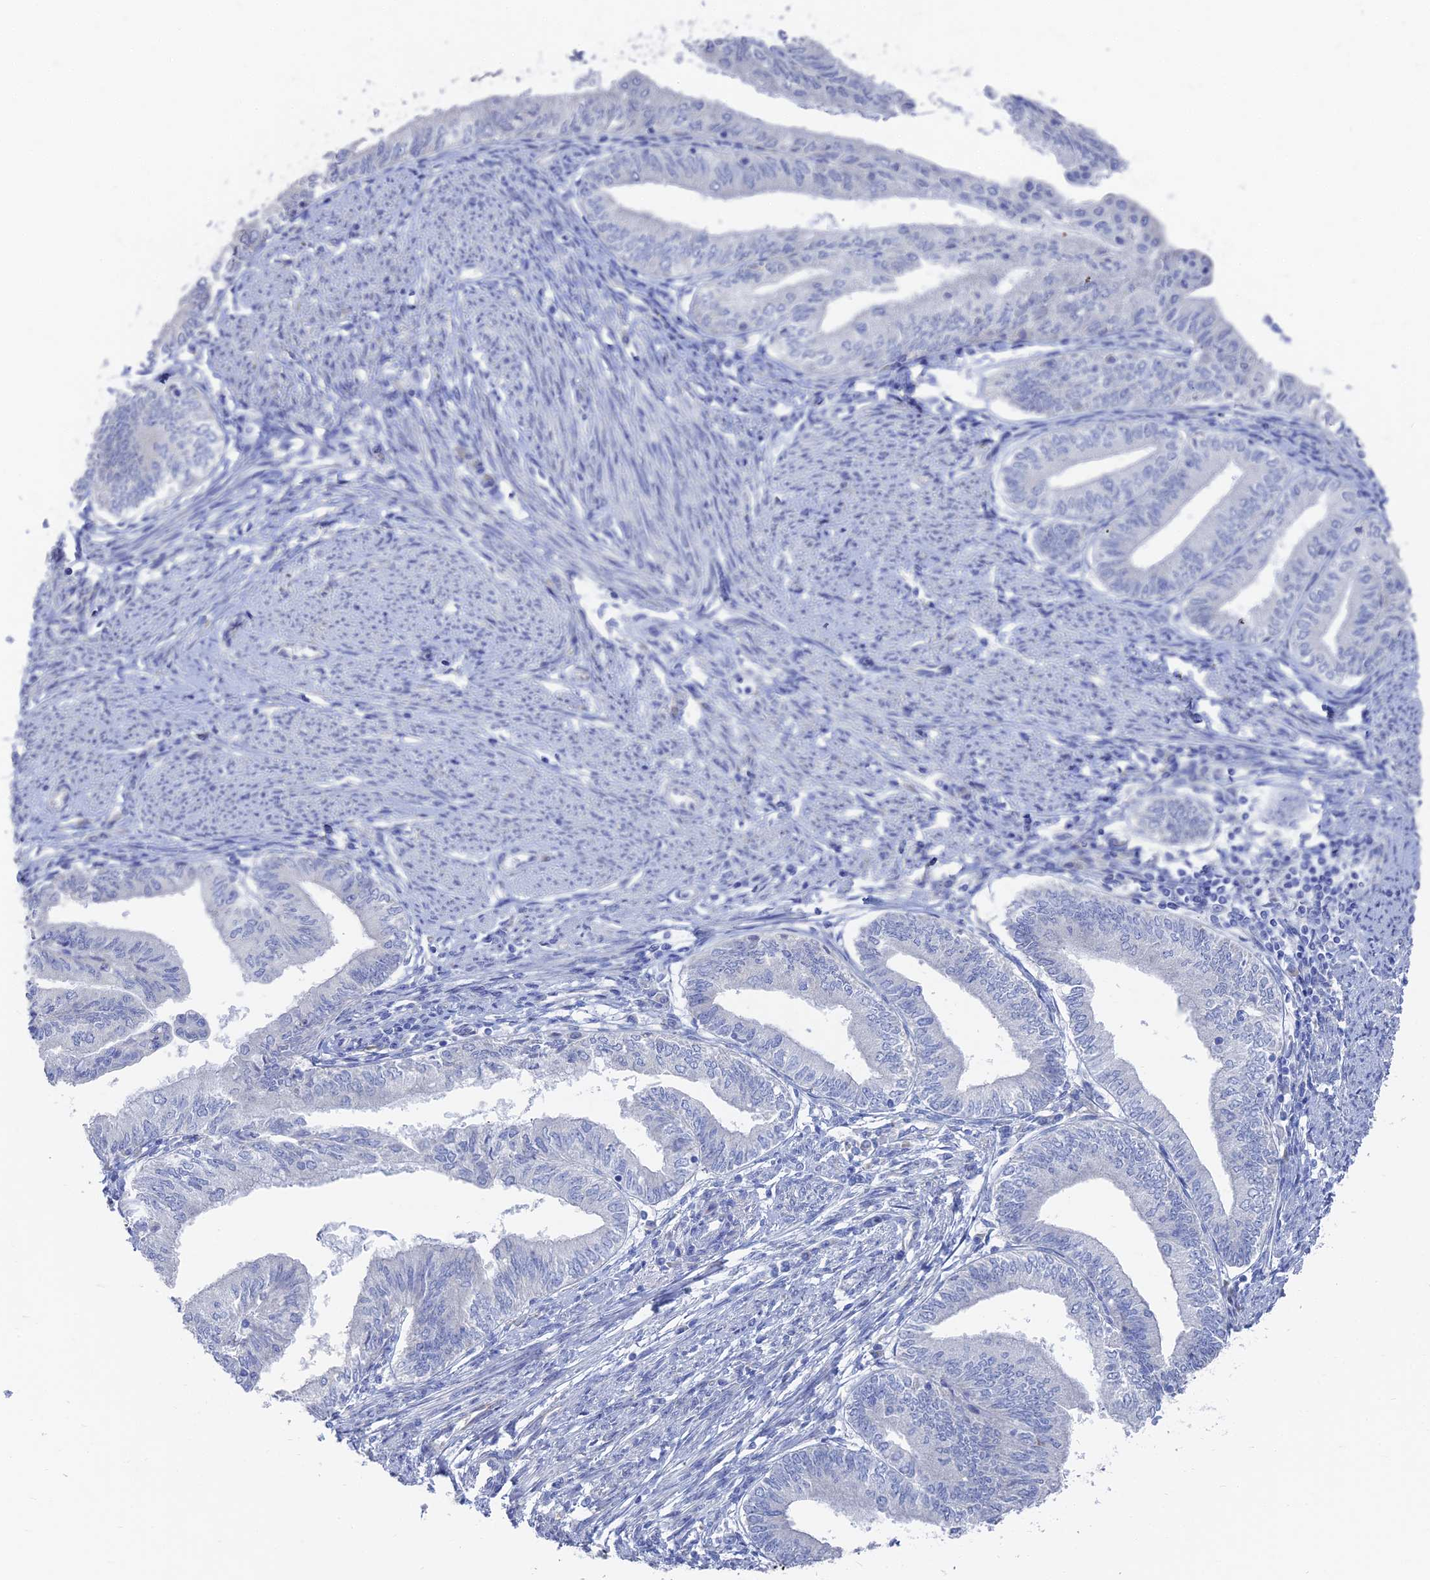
{"staining": {"intensity": "negative", "quantity": "none", "location": "none"}, "tissue": "endometrial cancer", "cell_type": "Tumor cells", "image_type": "cancer", "snomed": [{"axis": "morphology", "description": "Adenocarcinoma, NOS"}, {"axis": "topography", "description": "Endometrium"}], "caption": "Adenocarcinoma (endometrial) was stained to show a protein in brown. There is no significant staining in tumor cells.", "gene": "TNNT3", "patient": {"sex": "female", "age": 66}}